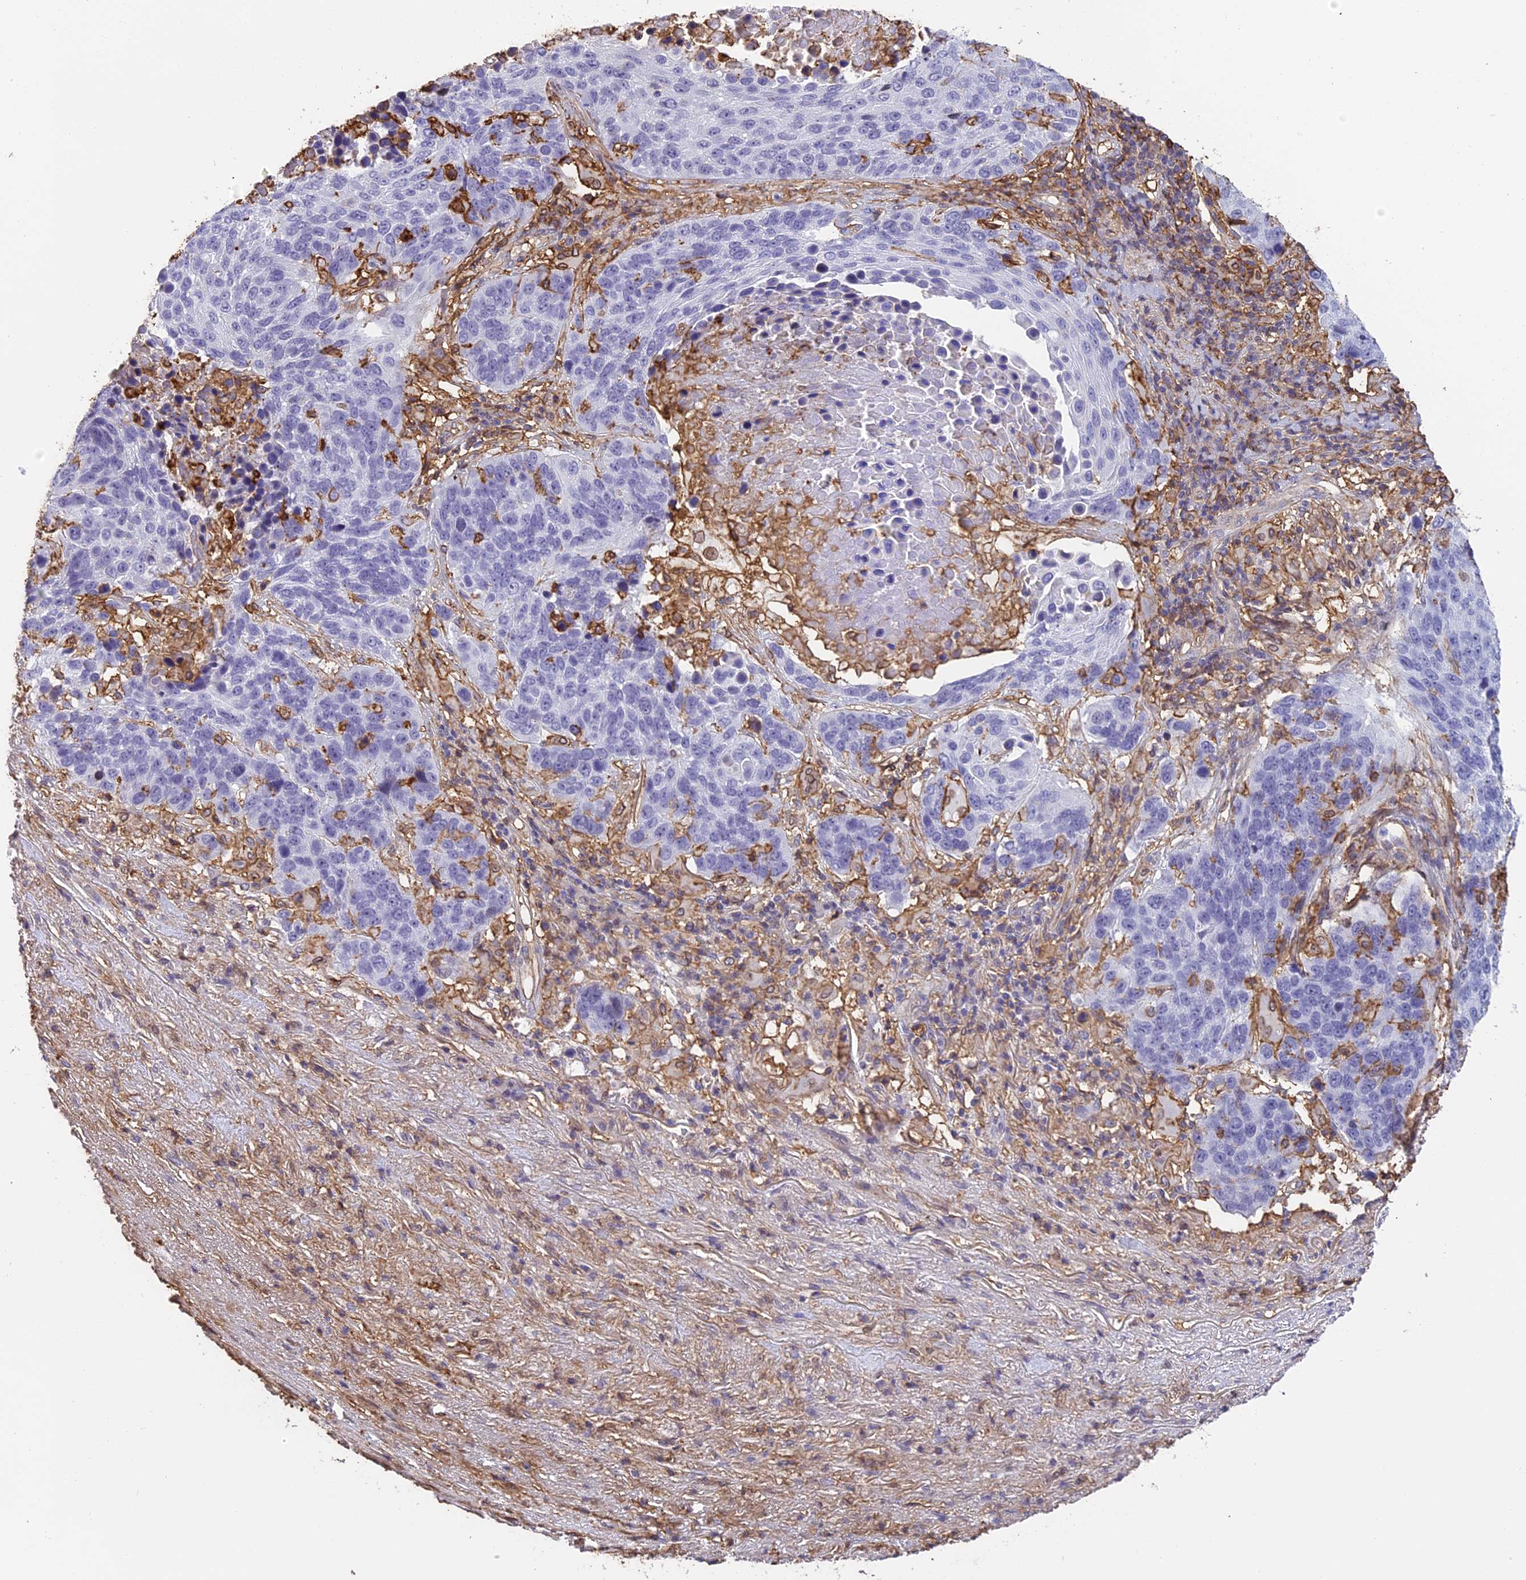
{"staining": {"intensity": "negative", "quantity": "none", "location": "none"}, "tissue": "lung cancer", "cell_type": "Tumor cells", "image_type": "cancer", "snomed": [{"axis": "morphology", "description": "Normal tissue, NOS"}, {"axis": "morphology", "description": "Squamous cell carcinoma, NOS"}, {"axis": "topography", "description": "Lymph node"}, {"axis": "topography", "description": "Lung"}], "caption": "This is a micrograph of IHC staining of squamous cell carcinoma (lung), which shows no expression in tumor cells. (Immunohistochemistry, brightfield microscopy, high magnification).", "gene": "TMEM255B", "patient": {"sex": "male", "age": 66}}